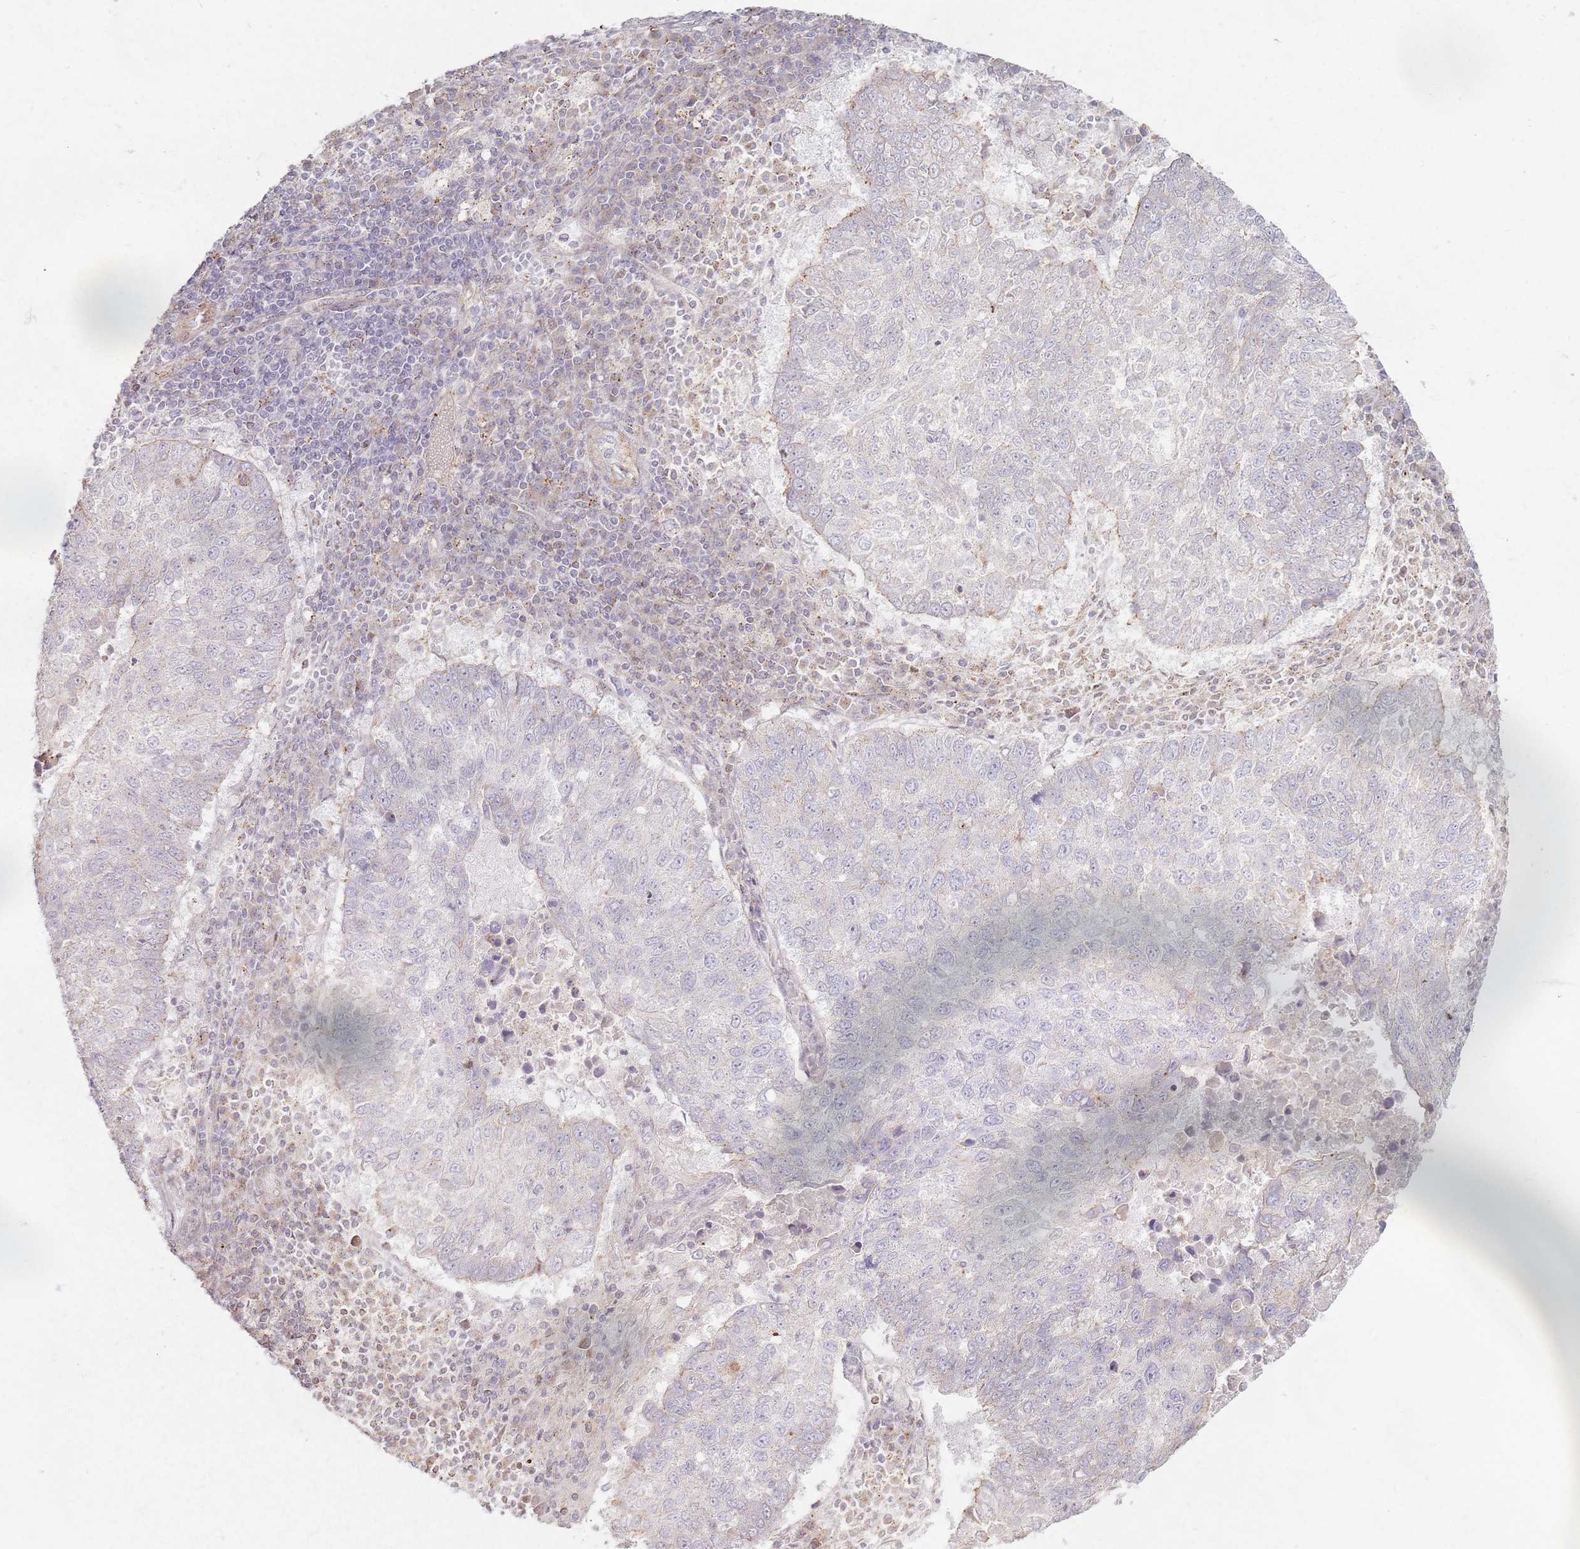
{"staining": {"intensity": "negative", "quantity": "none", "location": "none"}, "tissue": "lung cancer", "cell_type": "Tumor cells", "image_type": "cancer", "snomed": [{"axis": "morphology", "description": "Squamous cell carcinoma, NOS"}, {"axis": "topography", "description": "Lung"}], "caption": "DAB (3,3'-diaminobenzidine) immunohistochemical staining of lung squamous cell carcinoma reveals no significant expression in tumor cells.", "gene": "KCNA5", "patient": {"sex": "male", "age": 73}}